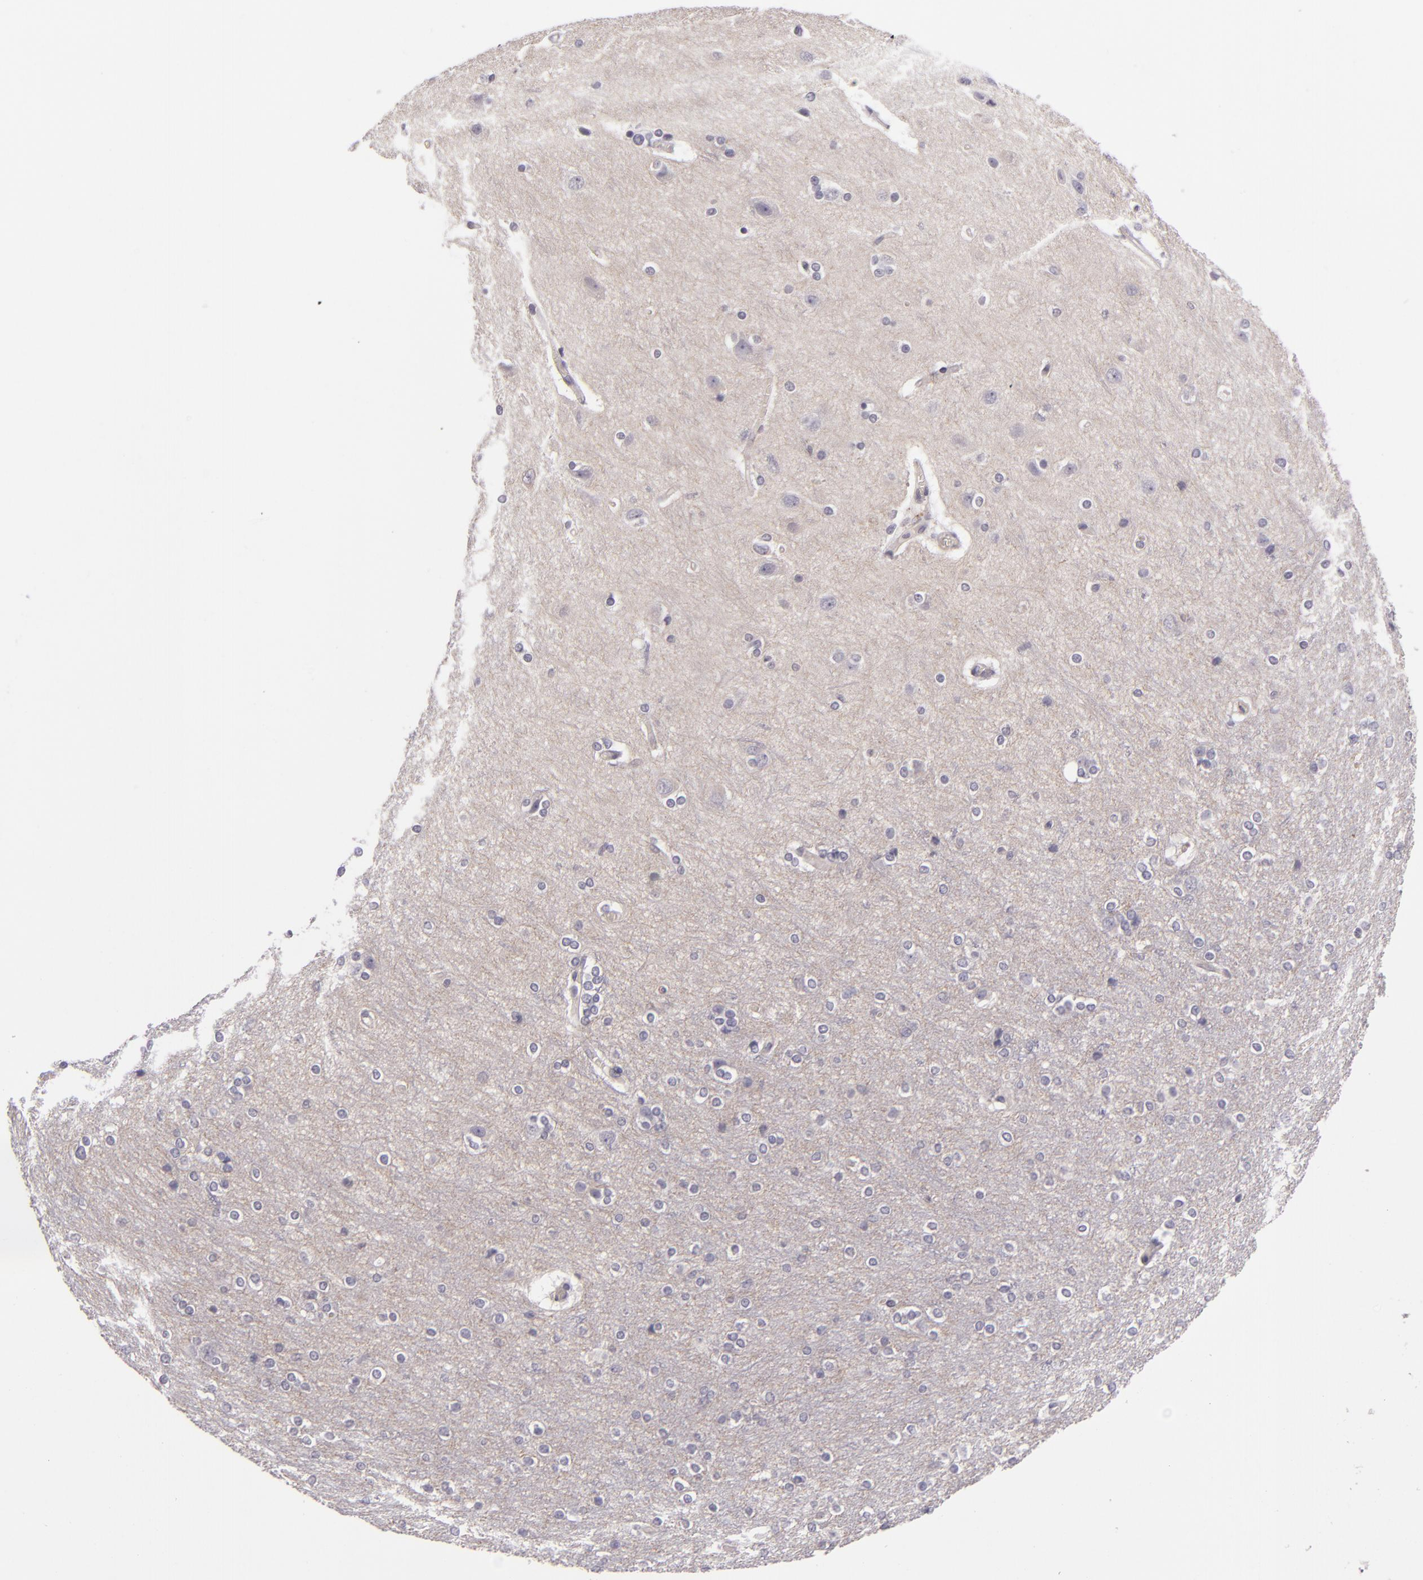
{"staining": {"intensity": "negative", "quantity": "none", "location": "none"}, "tissue": "cerebral cortex", "cell_type": "Endothelial cells", "image_type": "normal", "snomed": [{"axis": "morphology", "description": "Normal tissue, NOS"}, {"axis": "topography", "description": "Cerebral cortex"}], "caption": "This is an immunohistochemistry photomicrograph of unremarkable cerebral cortex. There is no staining in endothelial cells.", "gene": "EGFL6", "patient": {"sex": "female", "age": 54}}